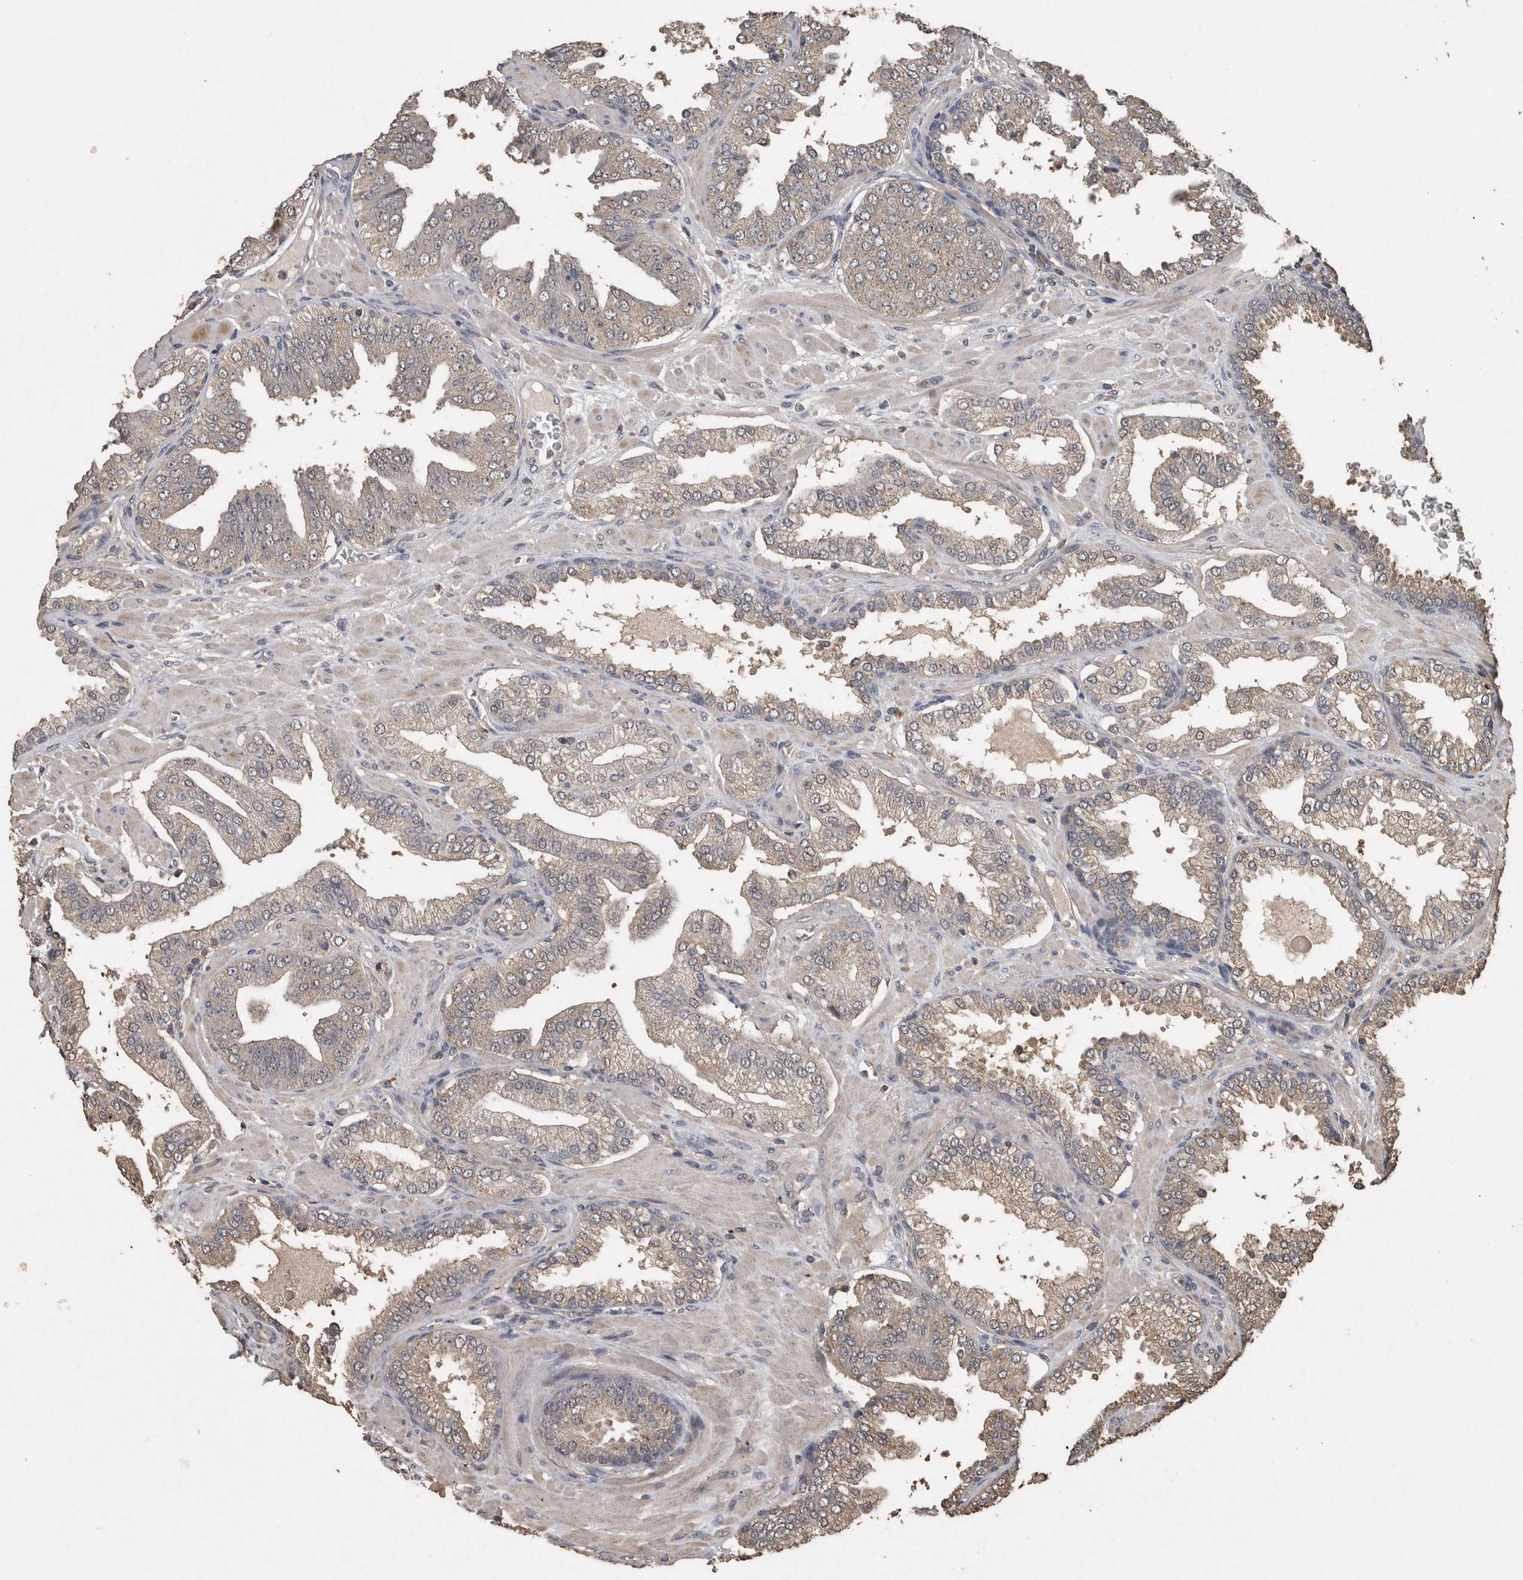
{"staining": {"intensity": "weak", "quantity": "<25%", "location": "cytoplasmic/membranous"}, "tissue": "prostate cancer", "cell_type": "Tumor cells", "image_type": "cancer", "snomed": [{"axis": "morphology", "description": "Adenocarcinoma, Low grade"}, {"axis": "topography", "description": "Prostate"}], "caption": "Immunohistochemical staining of human prostate cancer (low-grade adenocarcinoma) demonstrates no significant staining in tumor cells. (Stains: DAB (3,3'-diaminobenzidine) immunohistochemistry with hematoxylin counter stain, Microscopy: brightfield microscopy at high magnification).", "gene": "FGFRL1", "patient": {"sex": "male", "age": 62}}